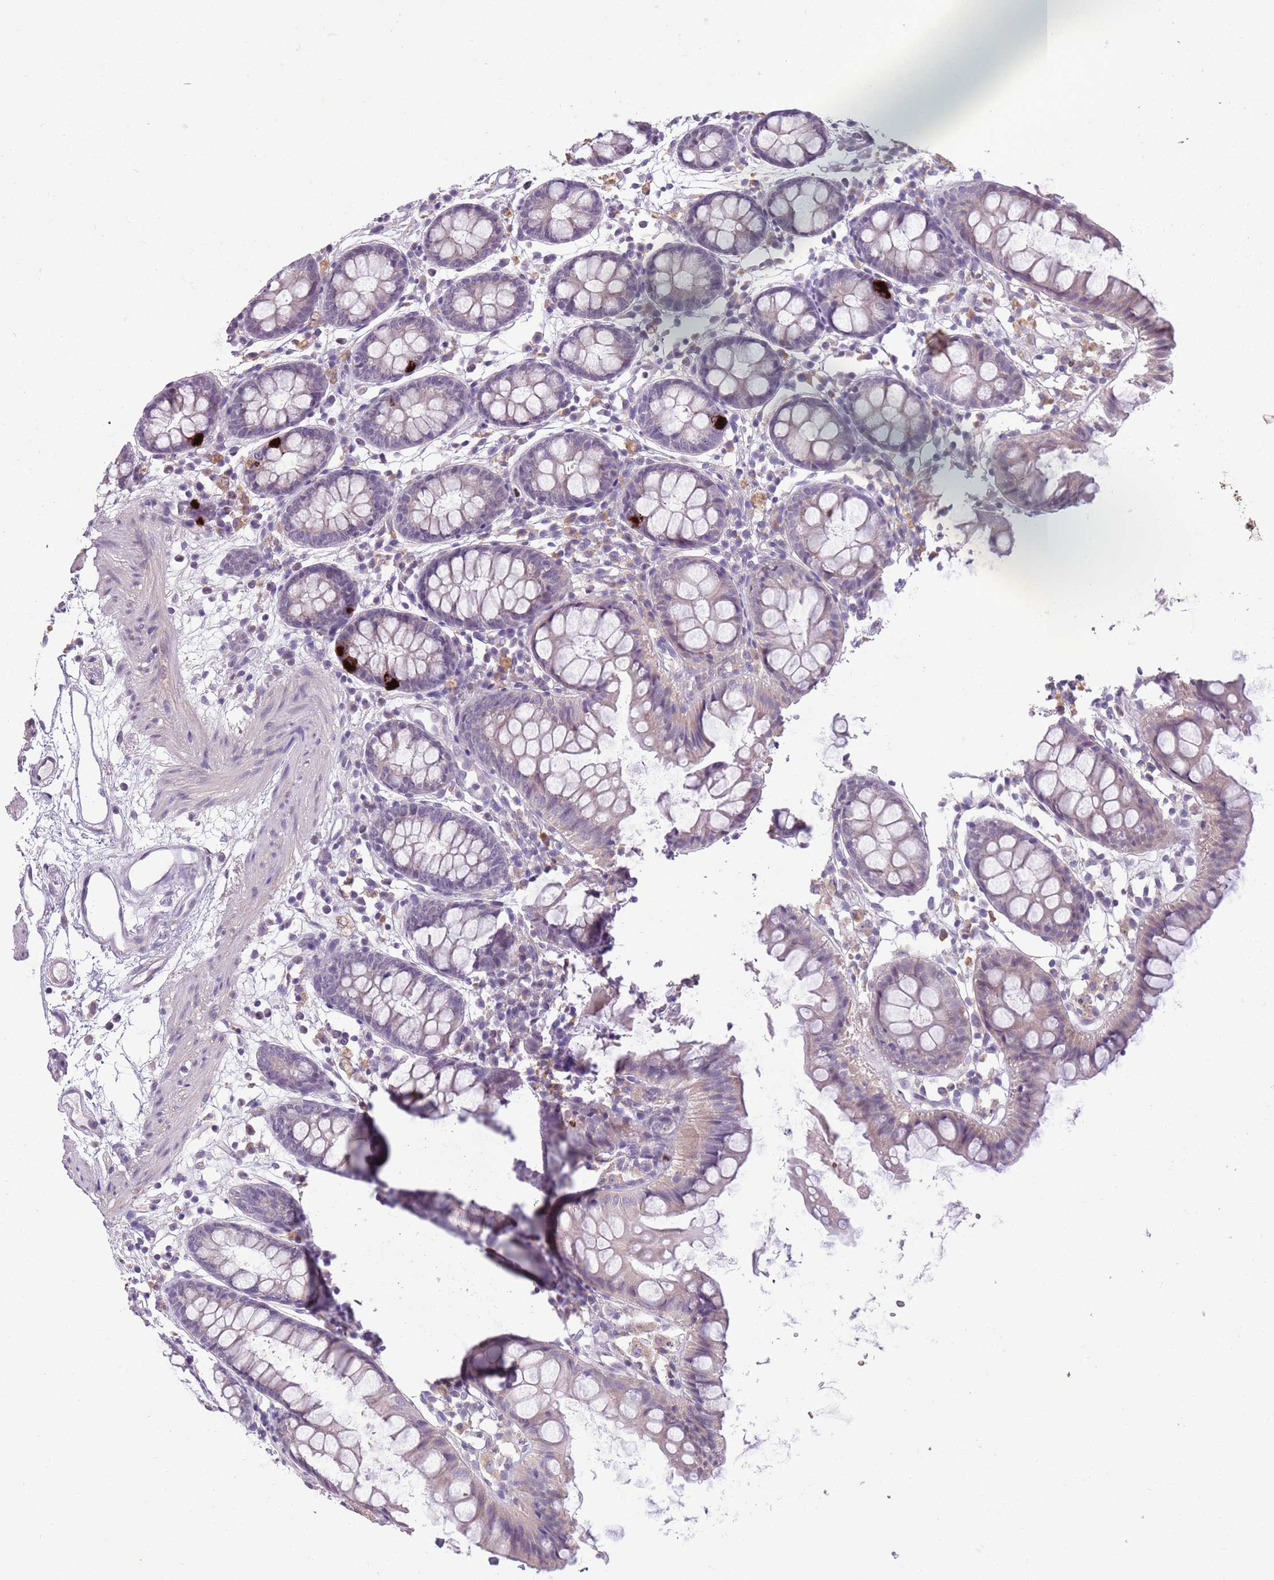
{"staining": {"intensity": "negative", "quantity": "none", "location": "none"}, "tissue": "colon", "cell_type": "Endothelial cells", "image_type": "normal", "snomed": [{"axis": "morphology", "description": "Normal tissue, NOS"}, {"axis": "topography", "description": "Colon"}], "caption": "An IHC image of normal colon is shown. There is no staining in endothelial cells of colon.", "gene": "ADCY7", "patient": {"sex": "female", "age": 84}}